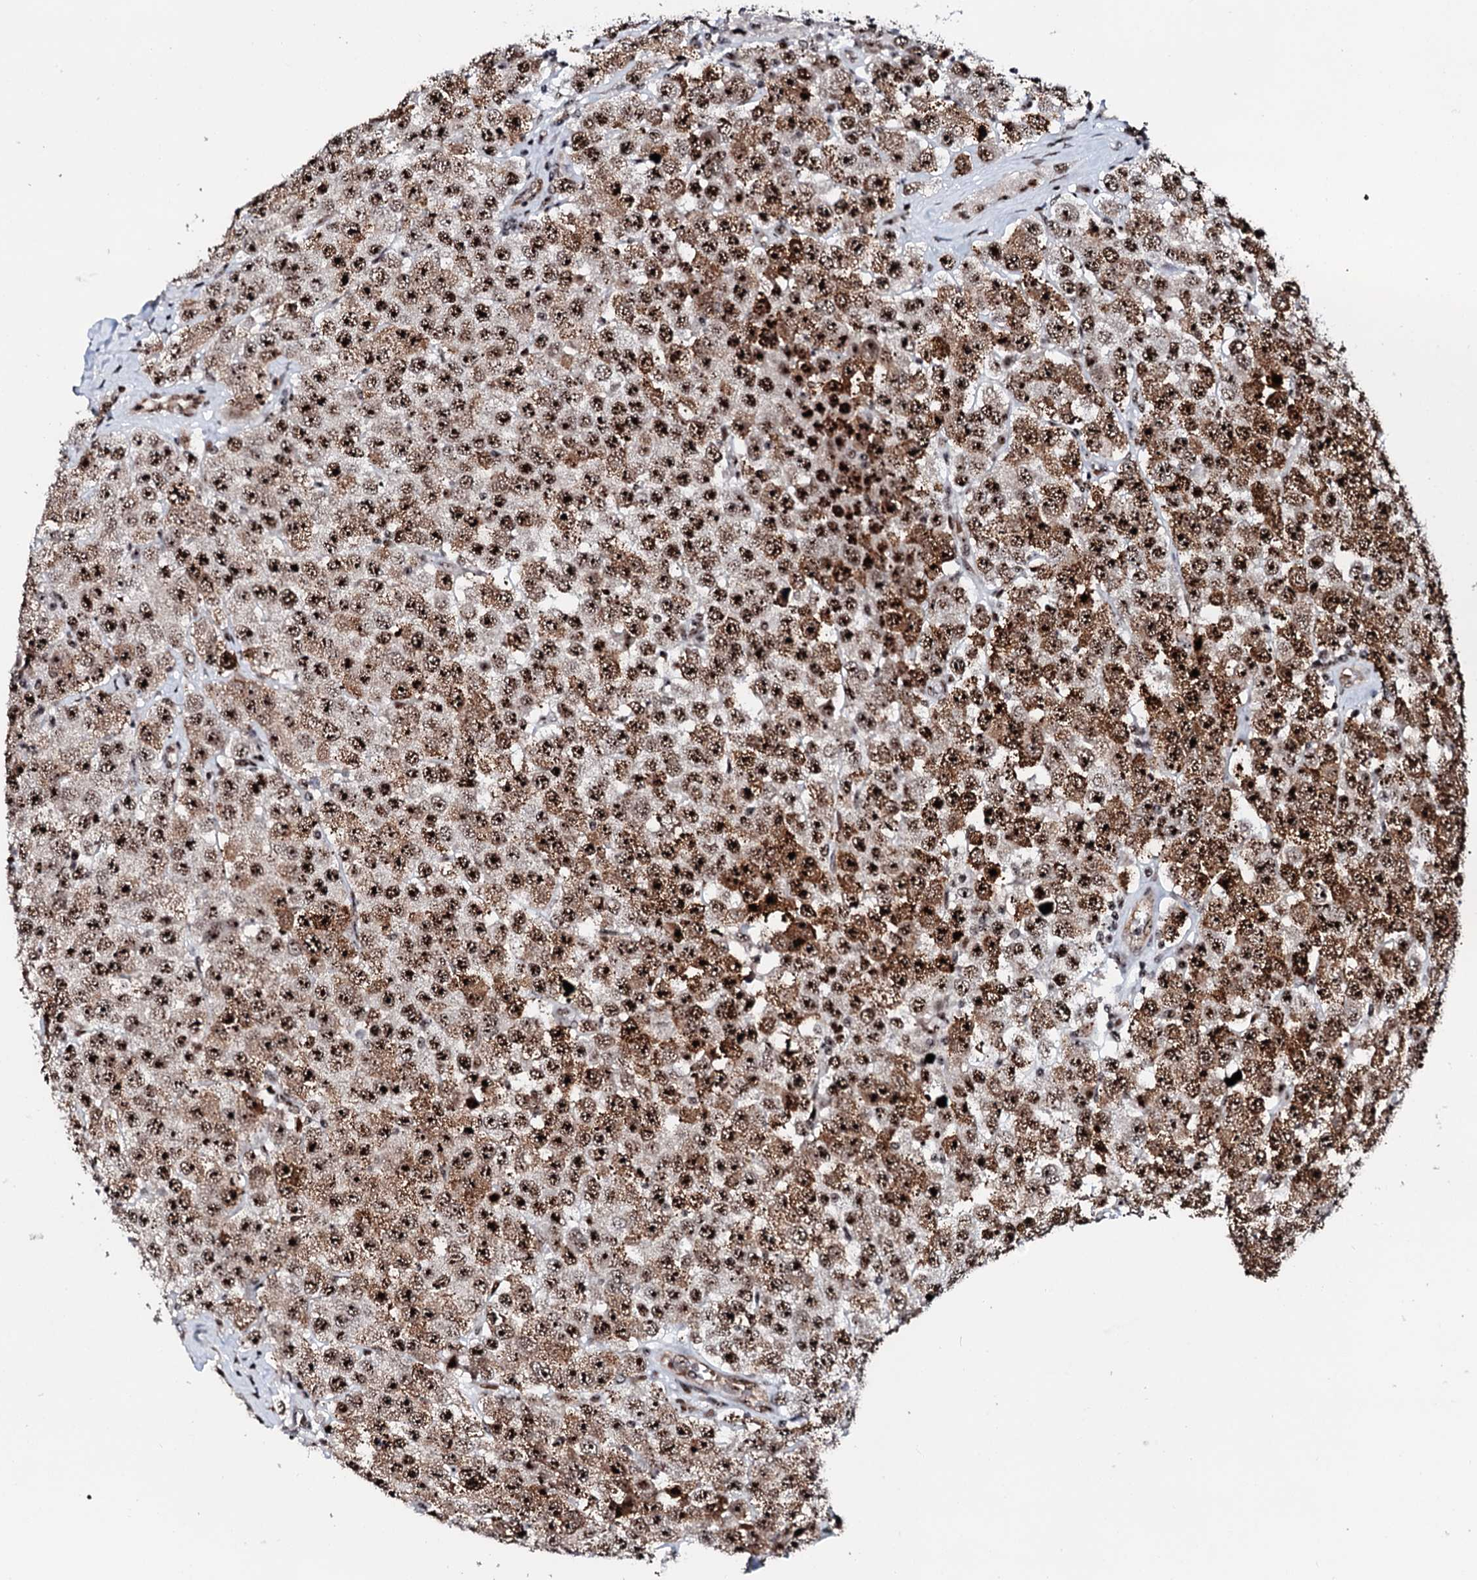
{"staining": {"intensity": "strong", "quantity": ">75%", "location": "cytoplasmic/membranous,nuclear"}, "tissue": "testis cancer", "cell_type": "Tumor cells", "image_type": "cancer", "snomed": [{"axis": "morphology", "description": "Seminoma, NOS"}, {"axis": "topography", "description": "Testis"}], "caption": "IHC photomicrograph of human seminoma (testis) stained for a protein (brown), which shows high levels of strong cytoplasmic/membranous and nuclear staining in approximately >75% of tumor cells.", "gene": "NEUROG3", "patient": {"sex": "male", "age": 28}}